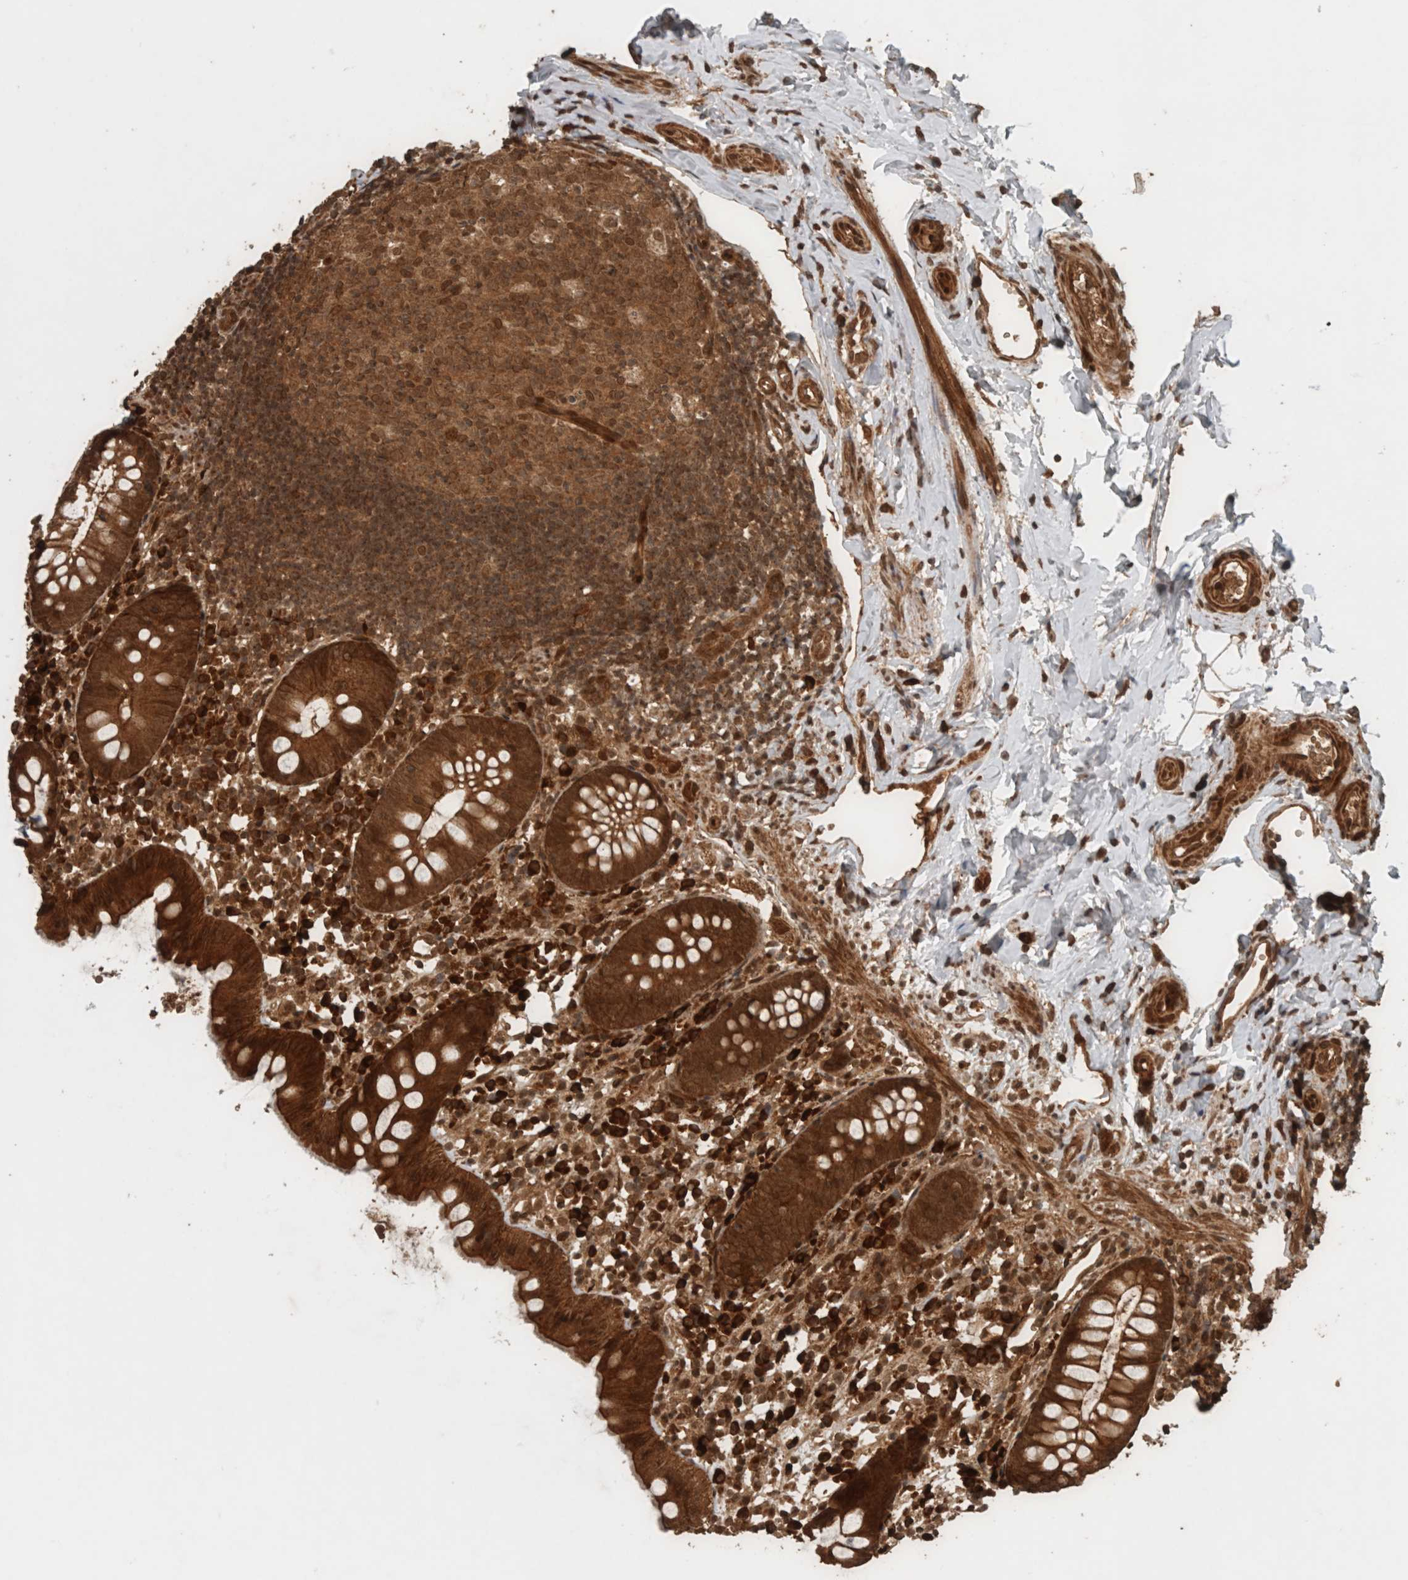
{"staining": {"intensity": "strong", "quantity": ">75%", "location": "cytoplasmic/membranous"}, "tissue": "appendix", "cell_type": "Glandular cells", "image_type": "normal", "snomed": [{"axis": "morphology", "description": "Normal tissue, NOS"}, {"axis": "topography", "description": "Appendix"}], "caption": "Immunohistochemical staining of benign appendix reveals strong cytoplasmic/membranous protein expression in approximately >75% of glandular cells. (IHC, brightfield microscopy, high magnification).", "gene": "CNTROB", "patient": {"sex": "female", "age": 20}}